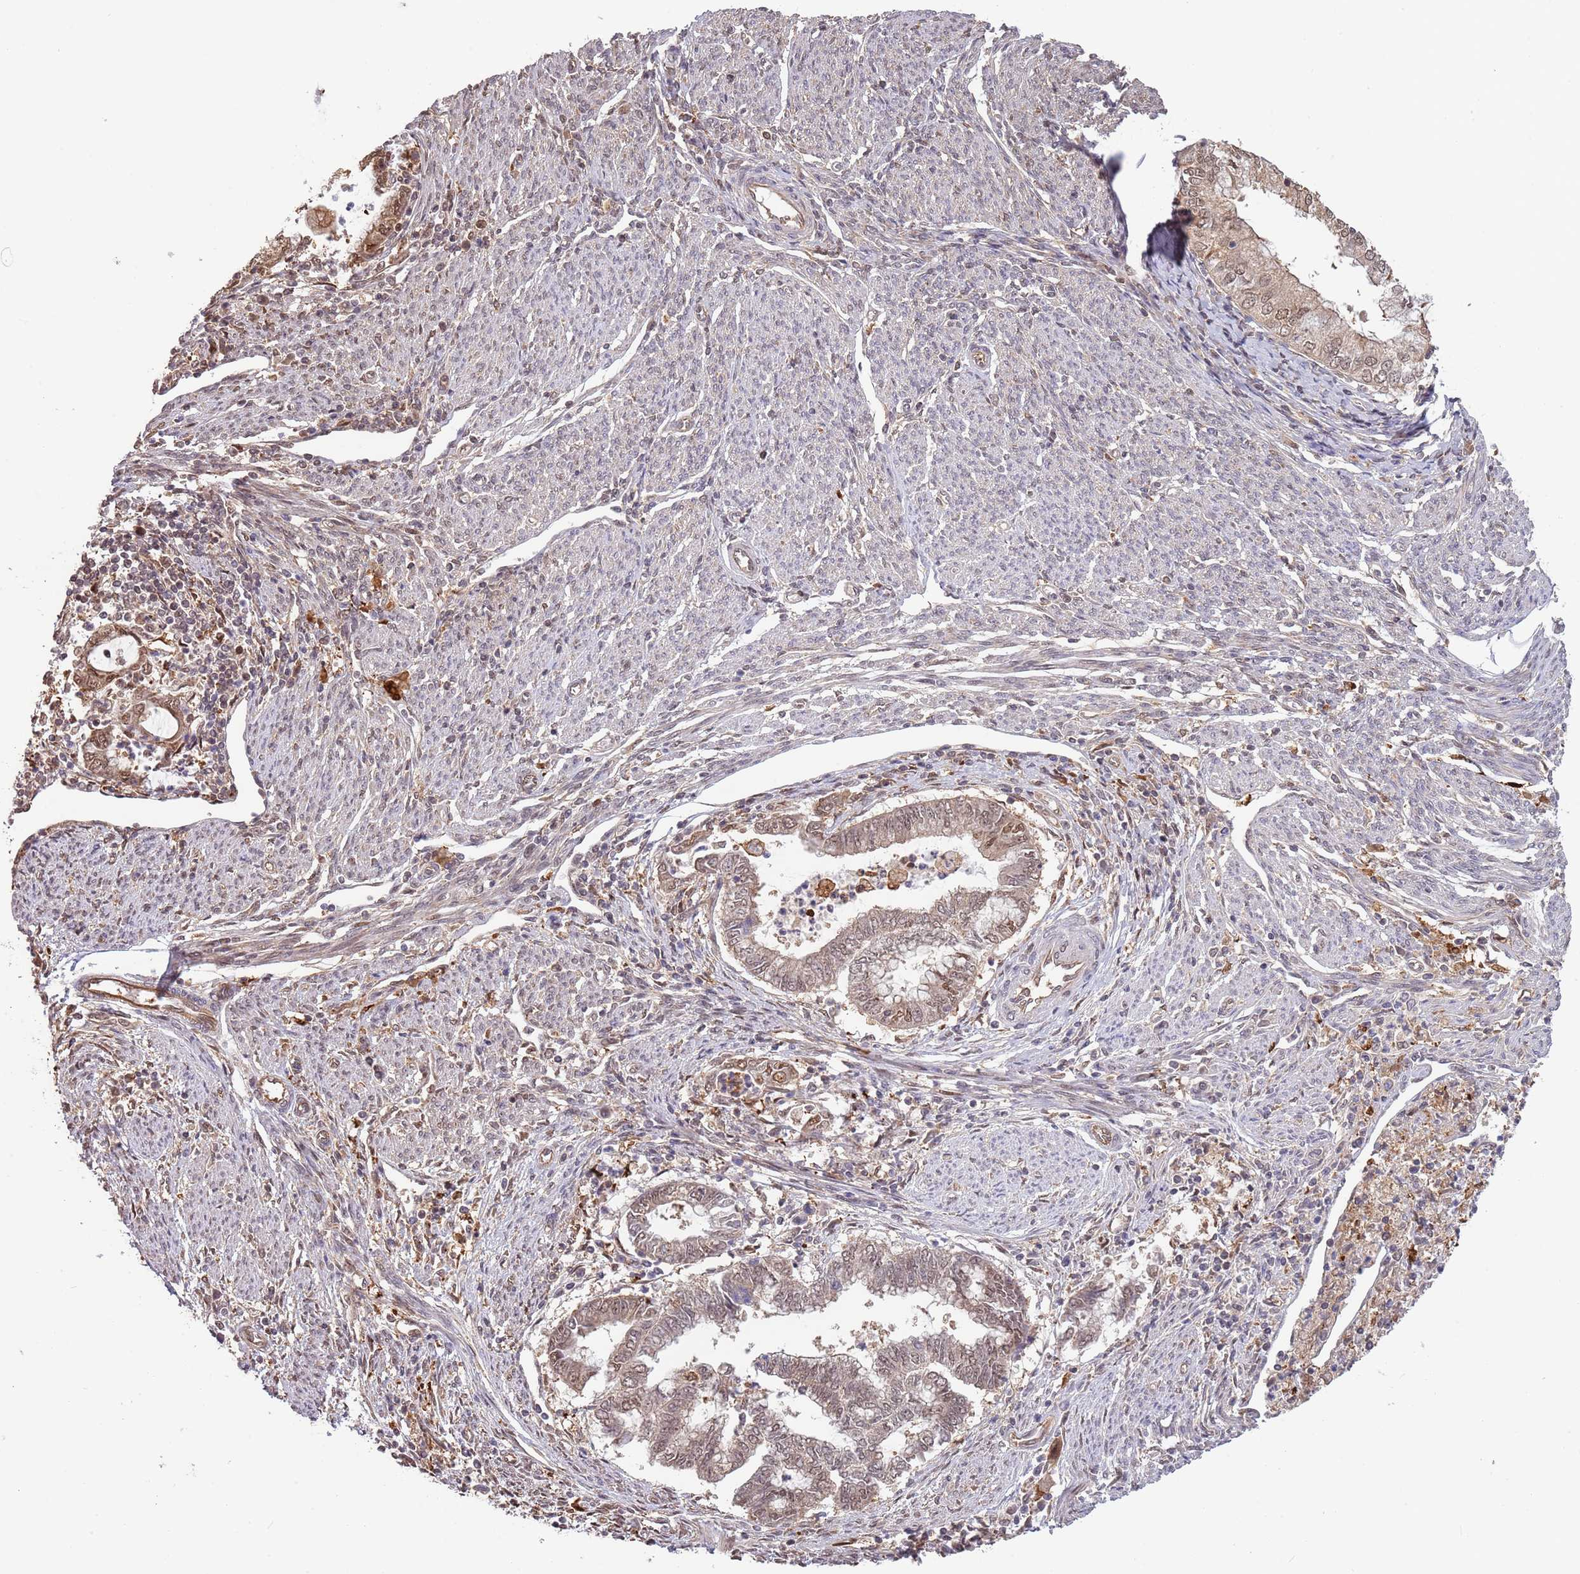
{"staining": {"intensity": "weak", "quantity": "25%-75%", "location": "cytoplasmic/membranous,nuclear"}, "tissue": "endometrial cancer", "cell_type": "Tumor cells", "image_type": "cancer", "snomed": [{"axis": "morphology", "description": "Adenocarcinoma, NOS"}, {"axis": "topography", "description": "Endometrium"}], "caption": "Weak cytoplasmic/membranous and nuclear protein staining is seen in approximately 25%-75% of tumor cells in endometrial cancer.", "gene": "PLSCR5", "patient": {"sex": "female", "age": 79}}